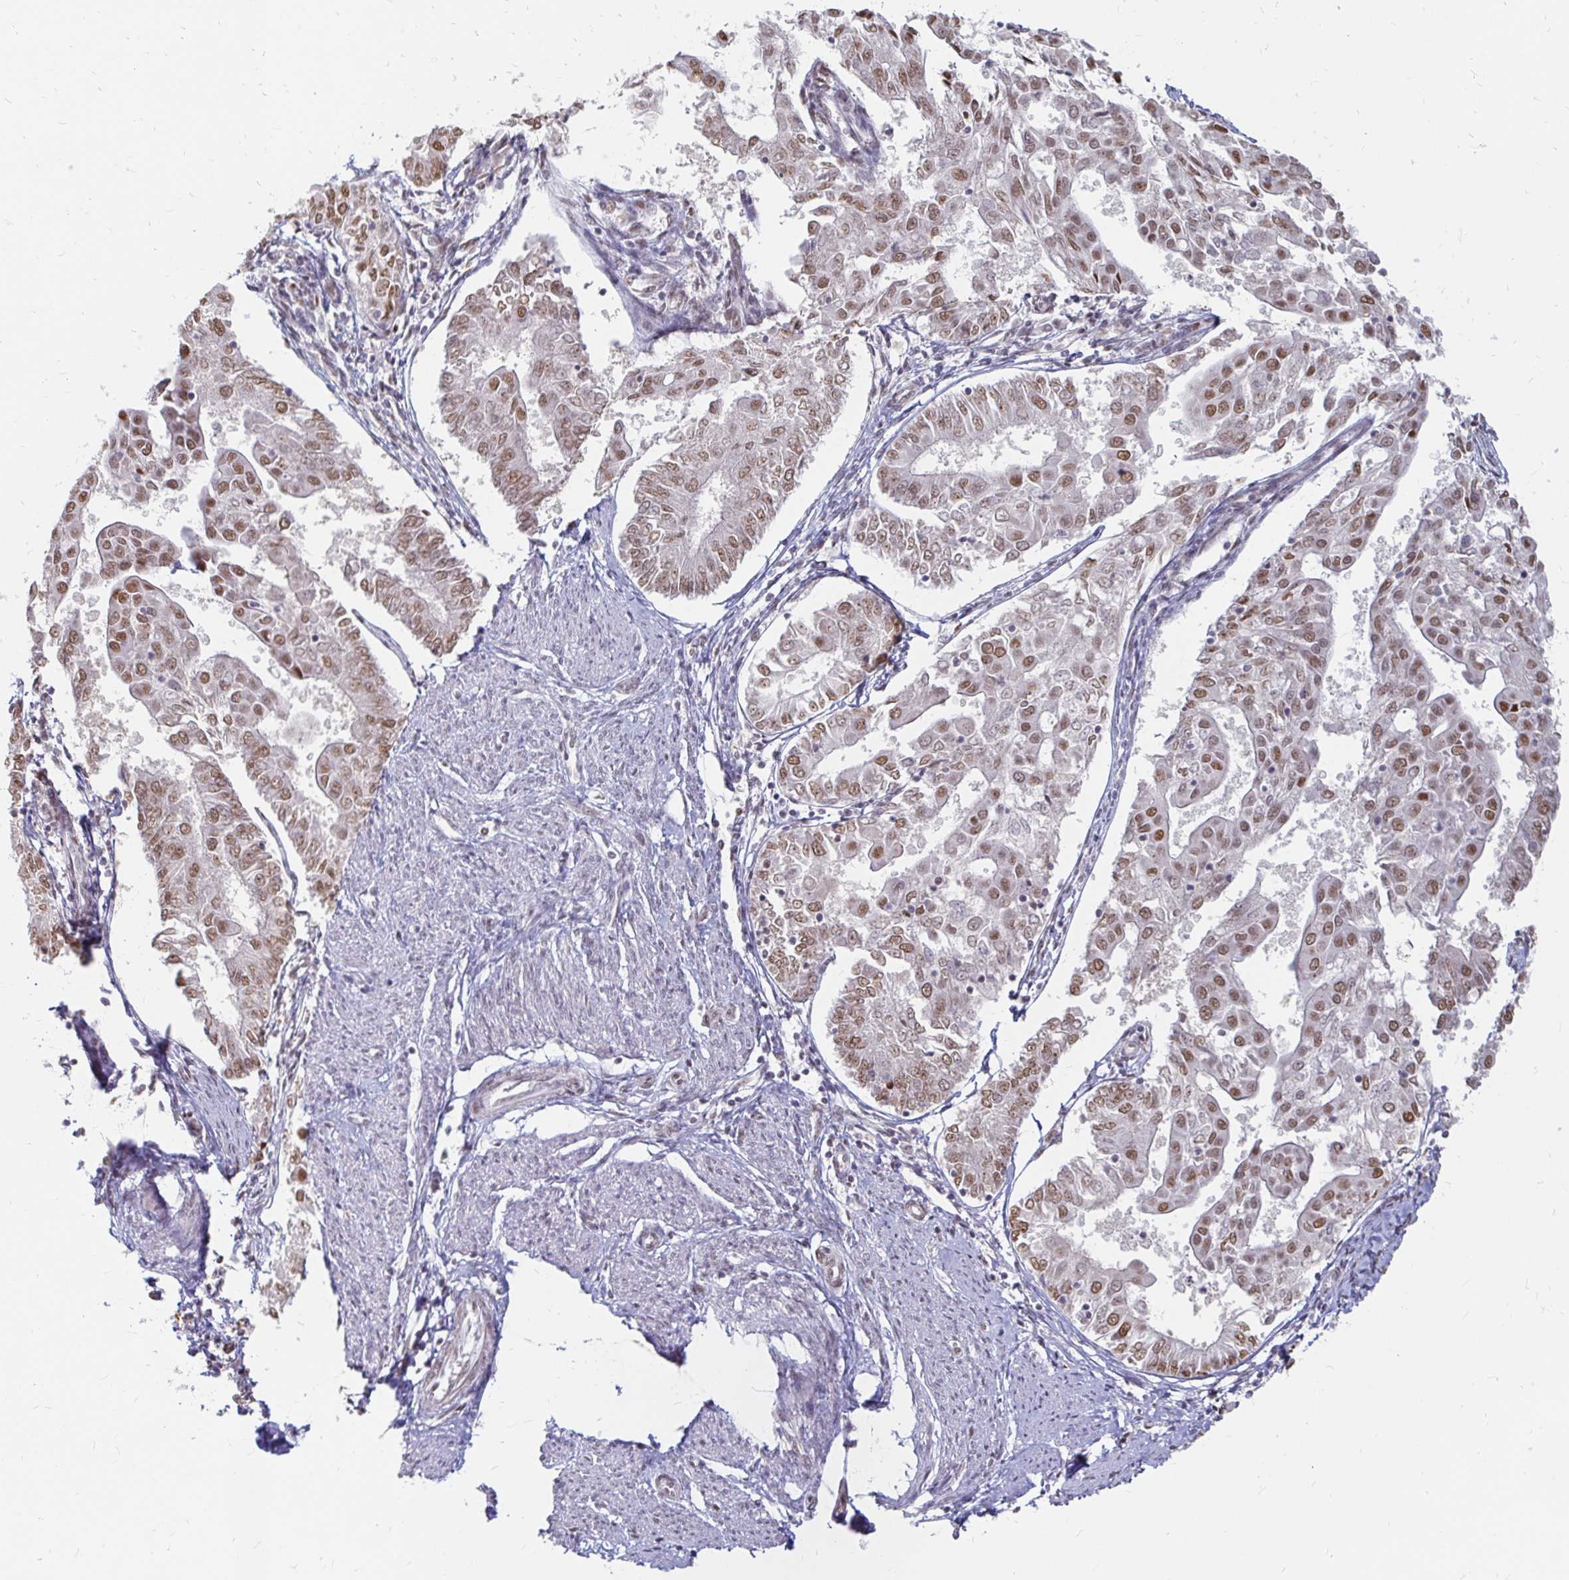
{"staining": {"intensity": "moderate", "quantity": ">75%", "location": "nuclear"}, "tissue": "endometrial cancer", "cell_type": "Tumor cells", "image_type": "cancer", "snomed": [{"axis": "morphology", "description": "Adenocarcinoma, NOS"}, {"axis": "topography", "description": "Endometrium"}], "caption": "An image of endometrial adenocarcinoma stained for a protein shows moderate nuclear brown staining in tumor cells. The staining was performed using DAB, with brown indicating positive protein expression. Nuclei are stained blue with hematoxylin.", "gene": "HNRNPU", "patient": {"sex": "female", "age": 68}}